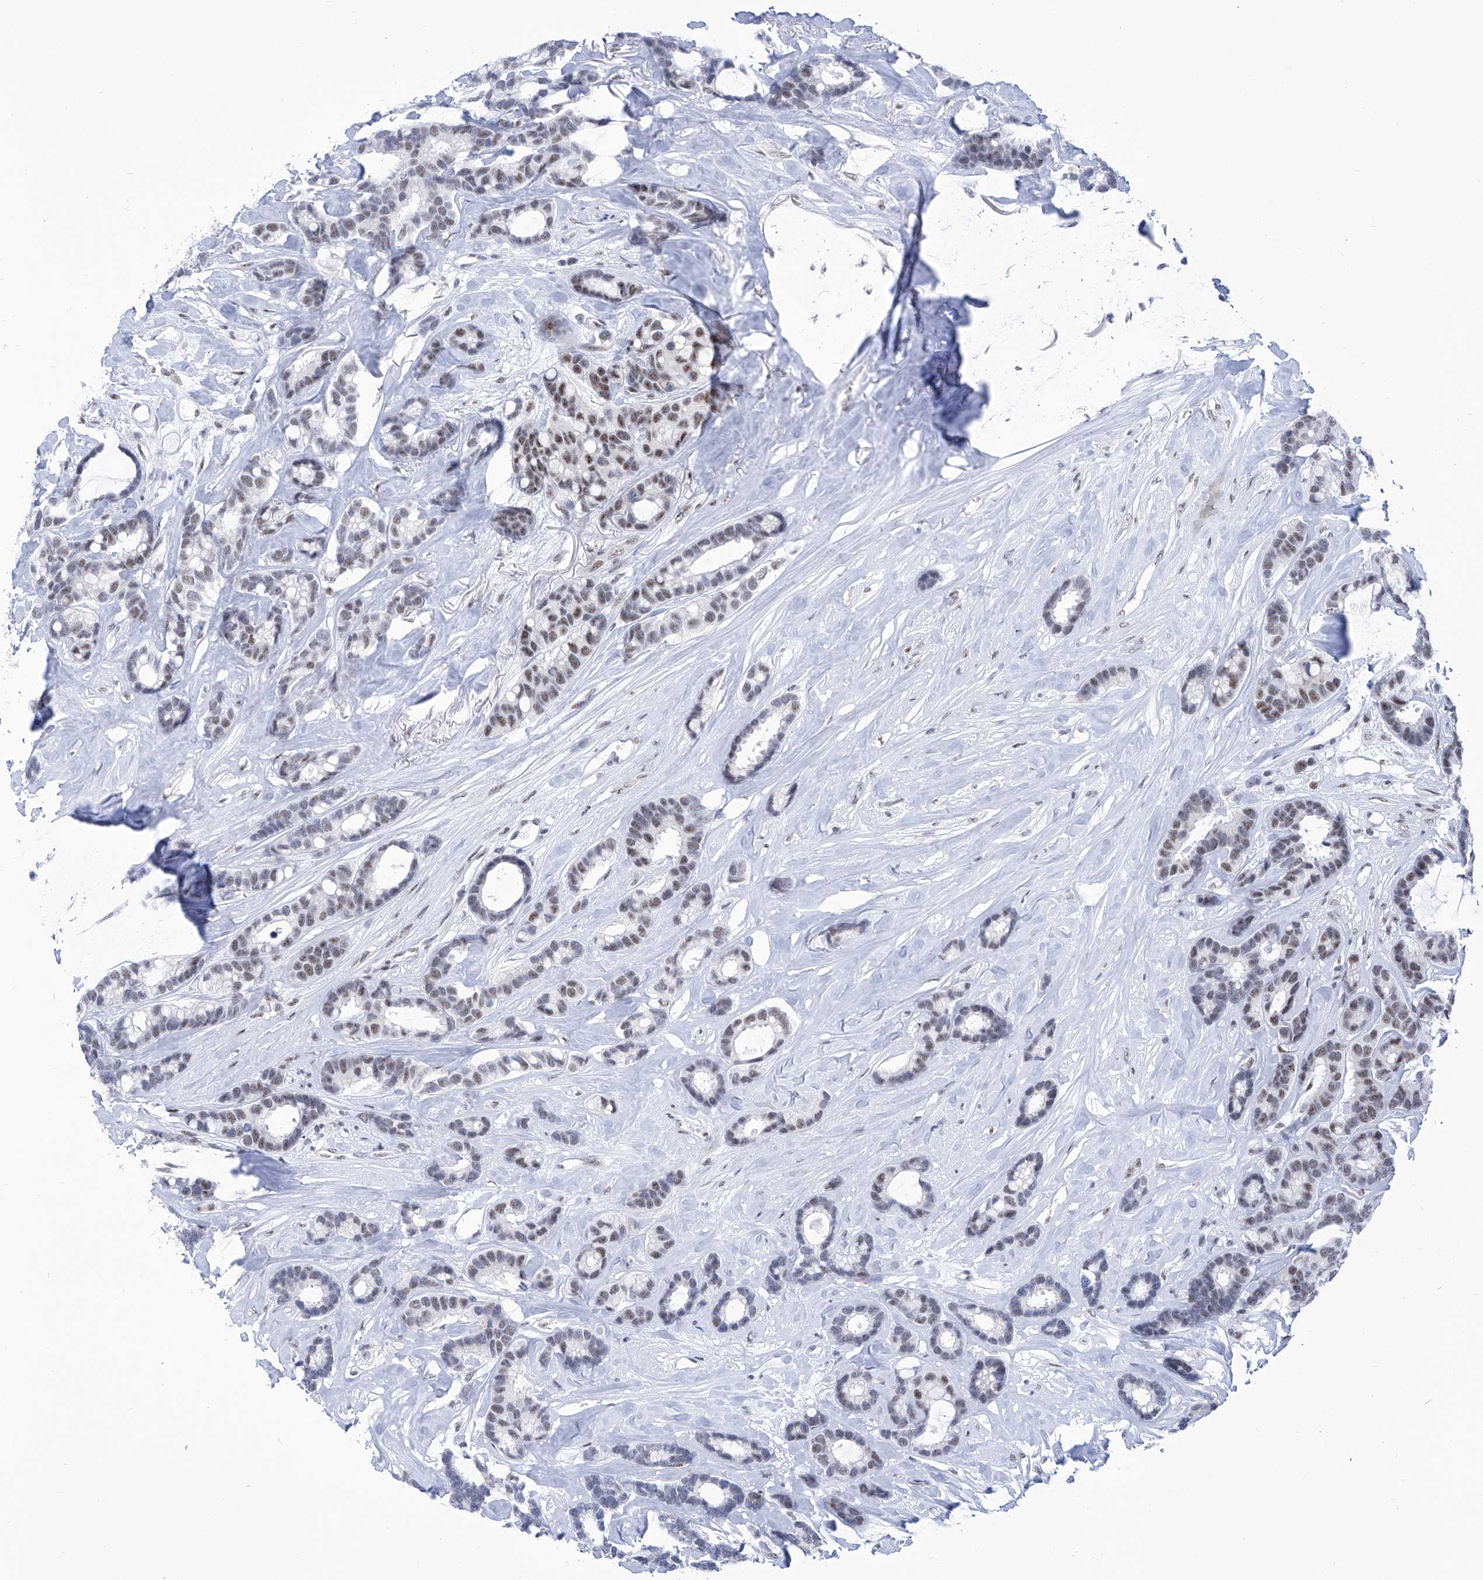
{"staining": {"intensity": "moderate", "quantity": "25%-75%", "location": "nuclear"}, "tissue": "breast cancer", "cell_type": "Tumor cells", "image_type": "cancer", "snomed": [{"axis": "morphology", "description": "Duct carcinoma"}, {"axis": "topography", "description": "Breast"}], "caption": "Breast cancer (intraductal carcinoma) was stained to show a protein in brown. There is medium levels of moderate nuclear expression in about 25%-75% of tumor cells. Using DAB (3,3'-diaminobenzidine) (brown) and hematoxylin (blue) stains, captured at high magnification using brightfield microscopy.", "gene": "SART1", "patient": {"sex": "female", "age": 87}}